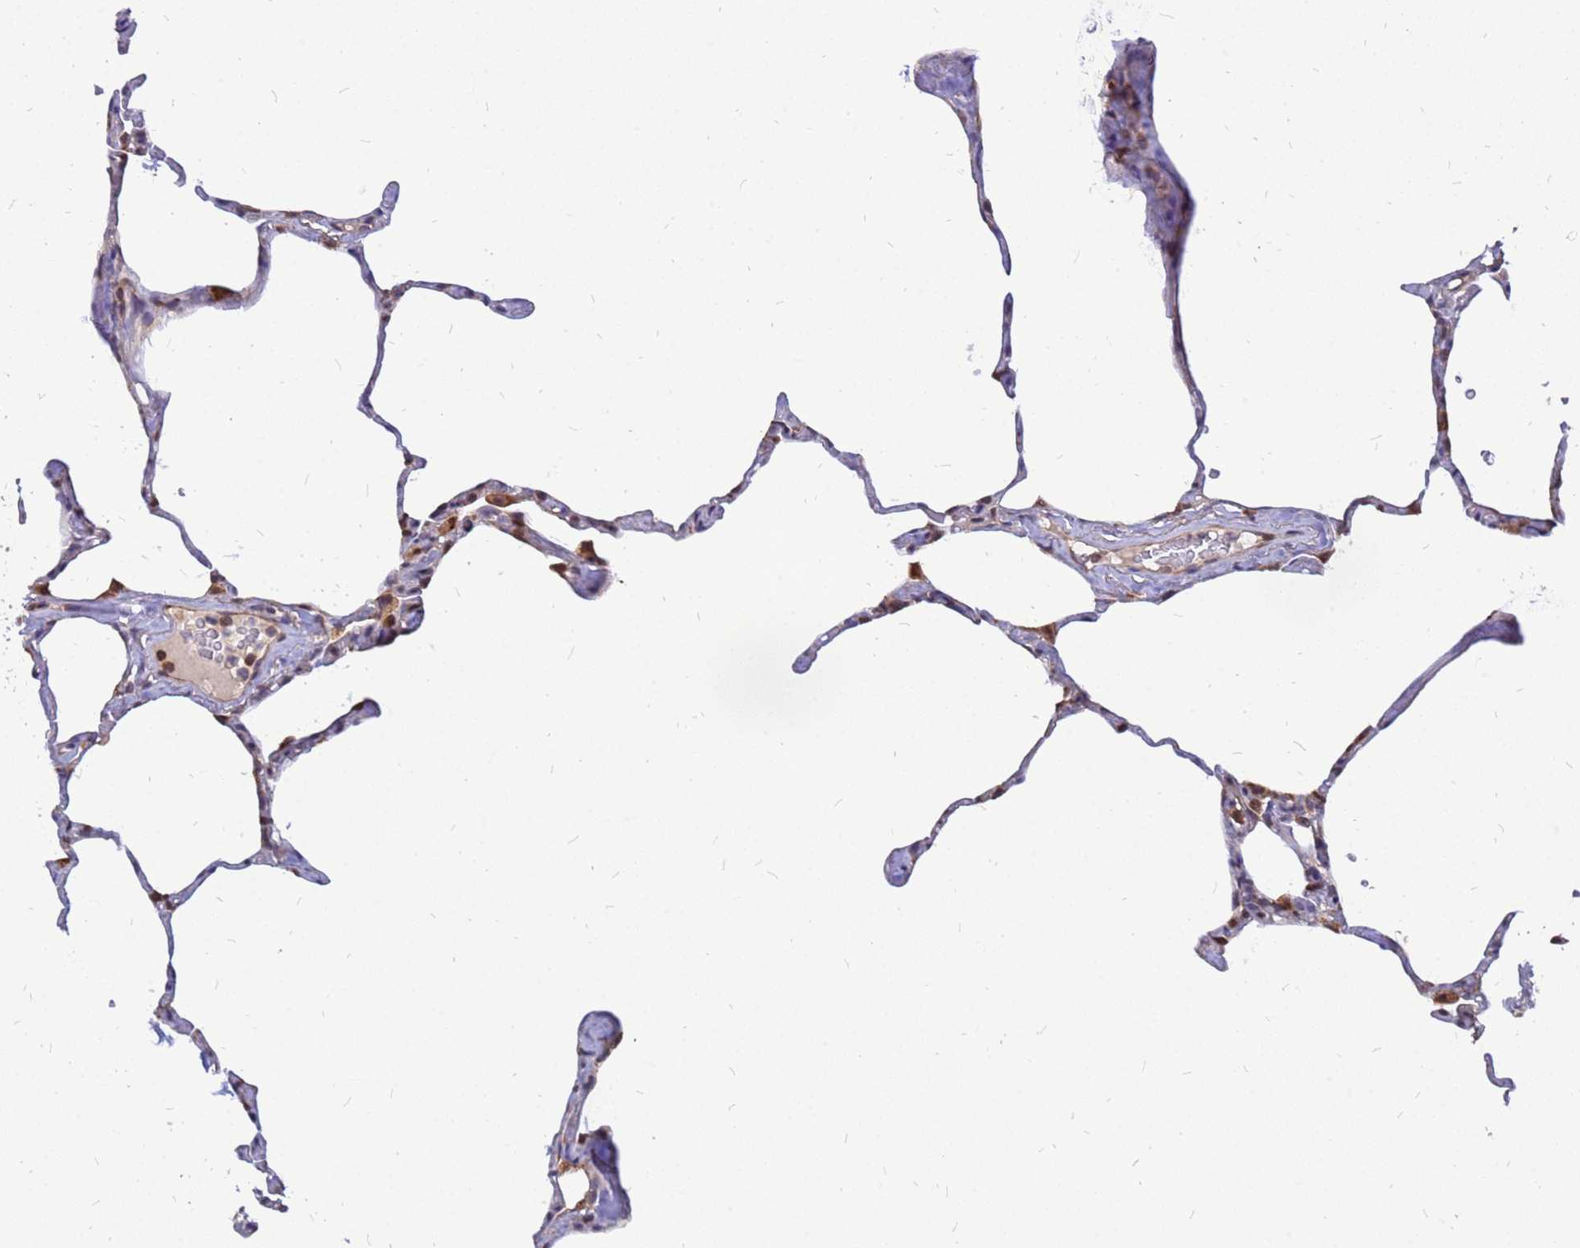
{"staining": {"intensity": "moderate", "quantity": "25%-75%", "location": "cytoplasmic/membranous"}, "tissue": "lung", "cell_type": "Alveolar cells", "image_type": "normal", "snomed": [{"axis": "morphology", "description": "Normal tissue, NOS"}, {"axis": "topography", "description": "Lung"}], "caption": "A high-resolution micrograph shows IHC staining of normal lung, which demonstrates moderate cytoplasmic/membranous staining in about 25%-75% of alveolar cells.", "gene": "RPL8", "patient": {"sex": "male", "age": 65}}